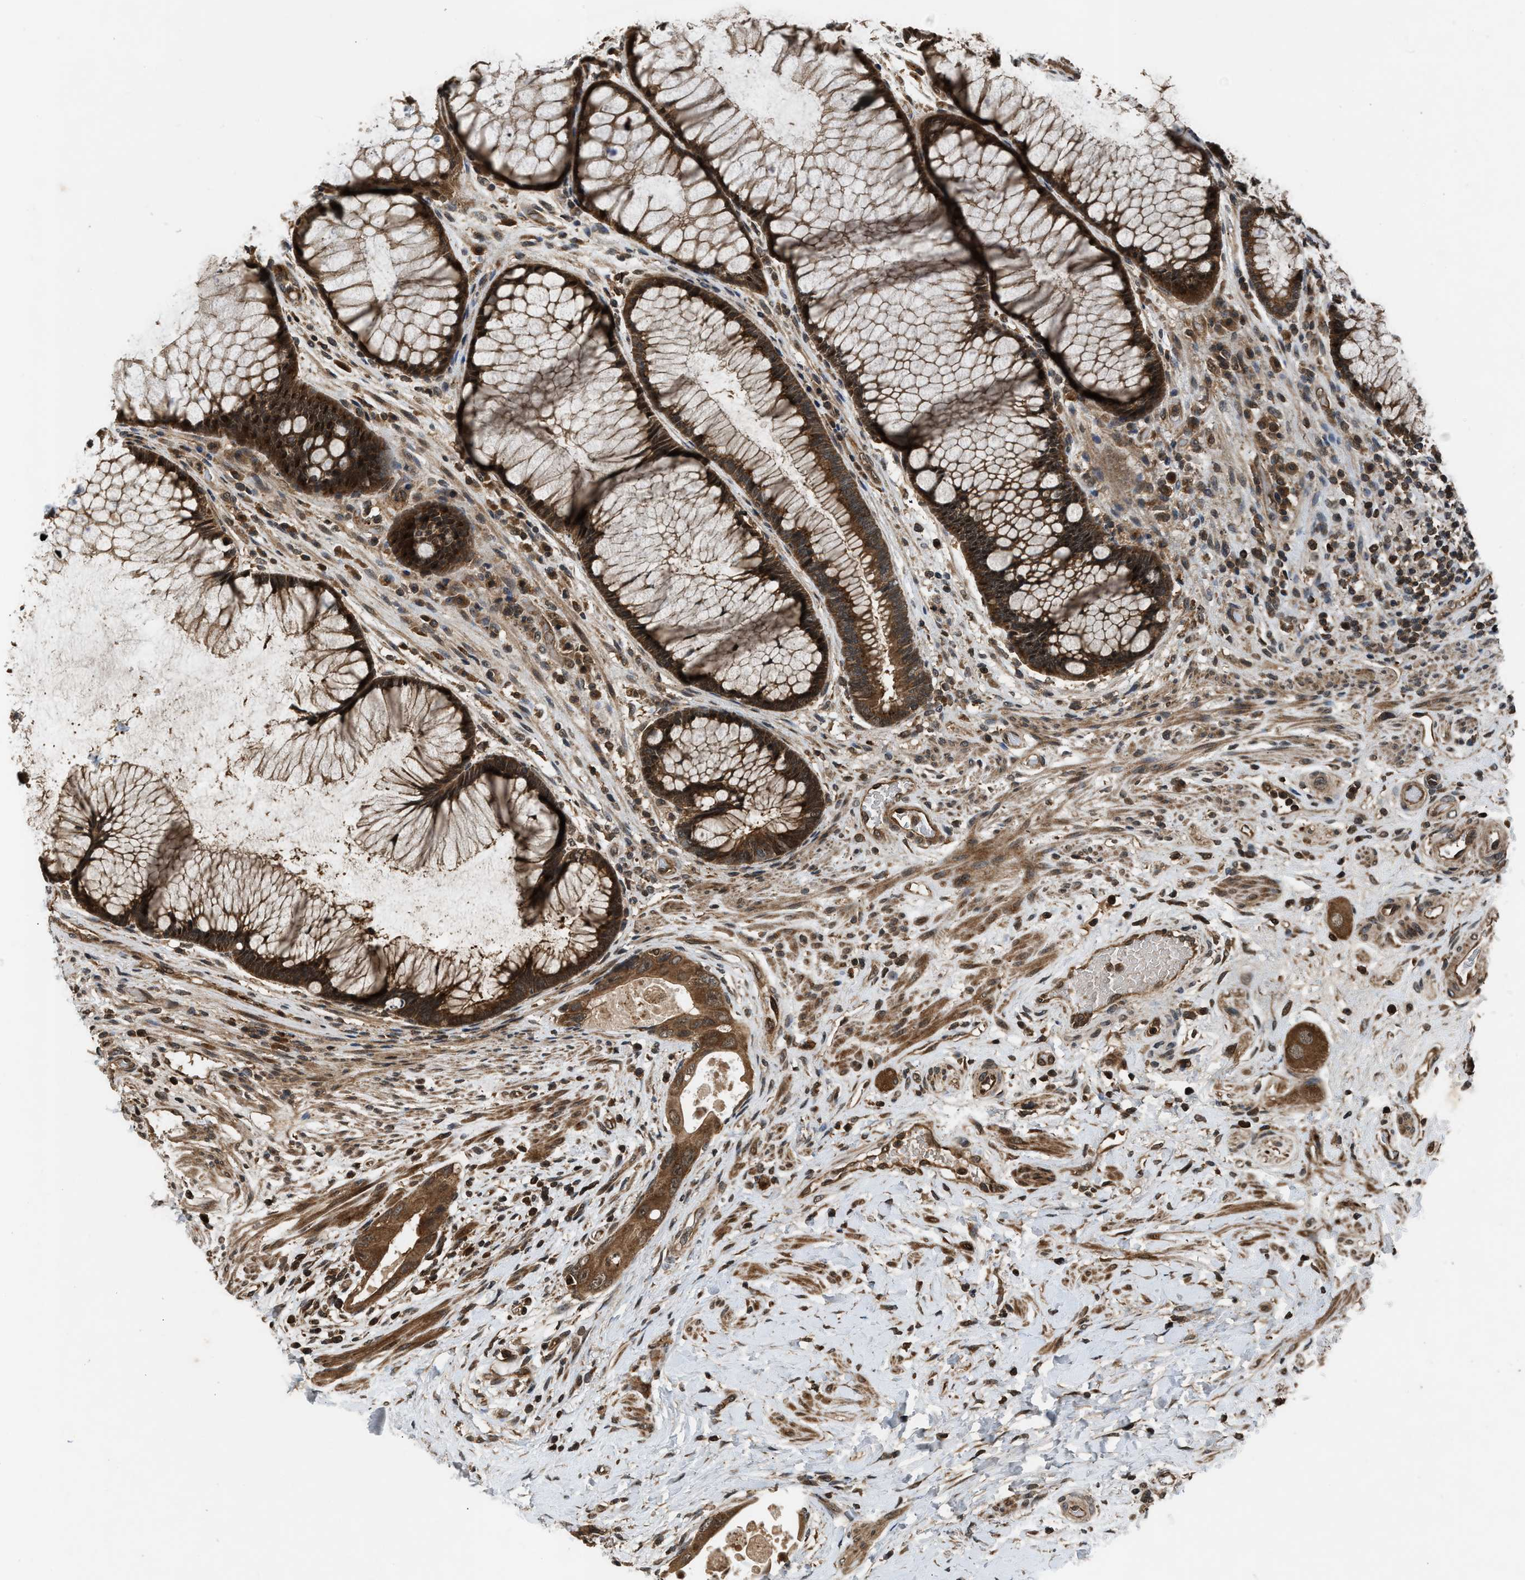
{"staining": {"intensity": "moderate", "quantity": ">75%", "location": "cytoplasmic/membranous"}, "tissue": "colorectal cancer", "cell_type": "Tumor cells", "image_type": "cancer", "snomed": [{"axis": "morphology", "description": "Adenocarcinoma, NOS"}, {"axis": "topography", "description": "Rectum"}], "caption": "Protein analysis of adenocarcinoma (colorectal) tissue shows moderate cytoplasmic/membranous staining in about >75% of tumor cells.", "gene": "RPS6KB1", "patient": {"sex": "female", "age": 89}}